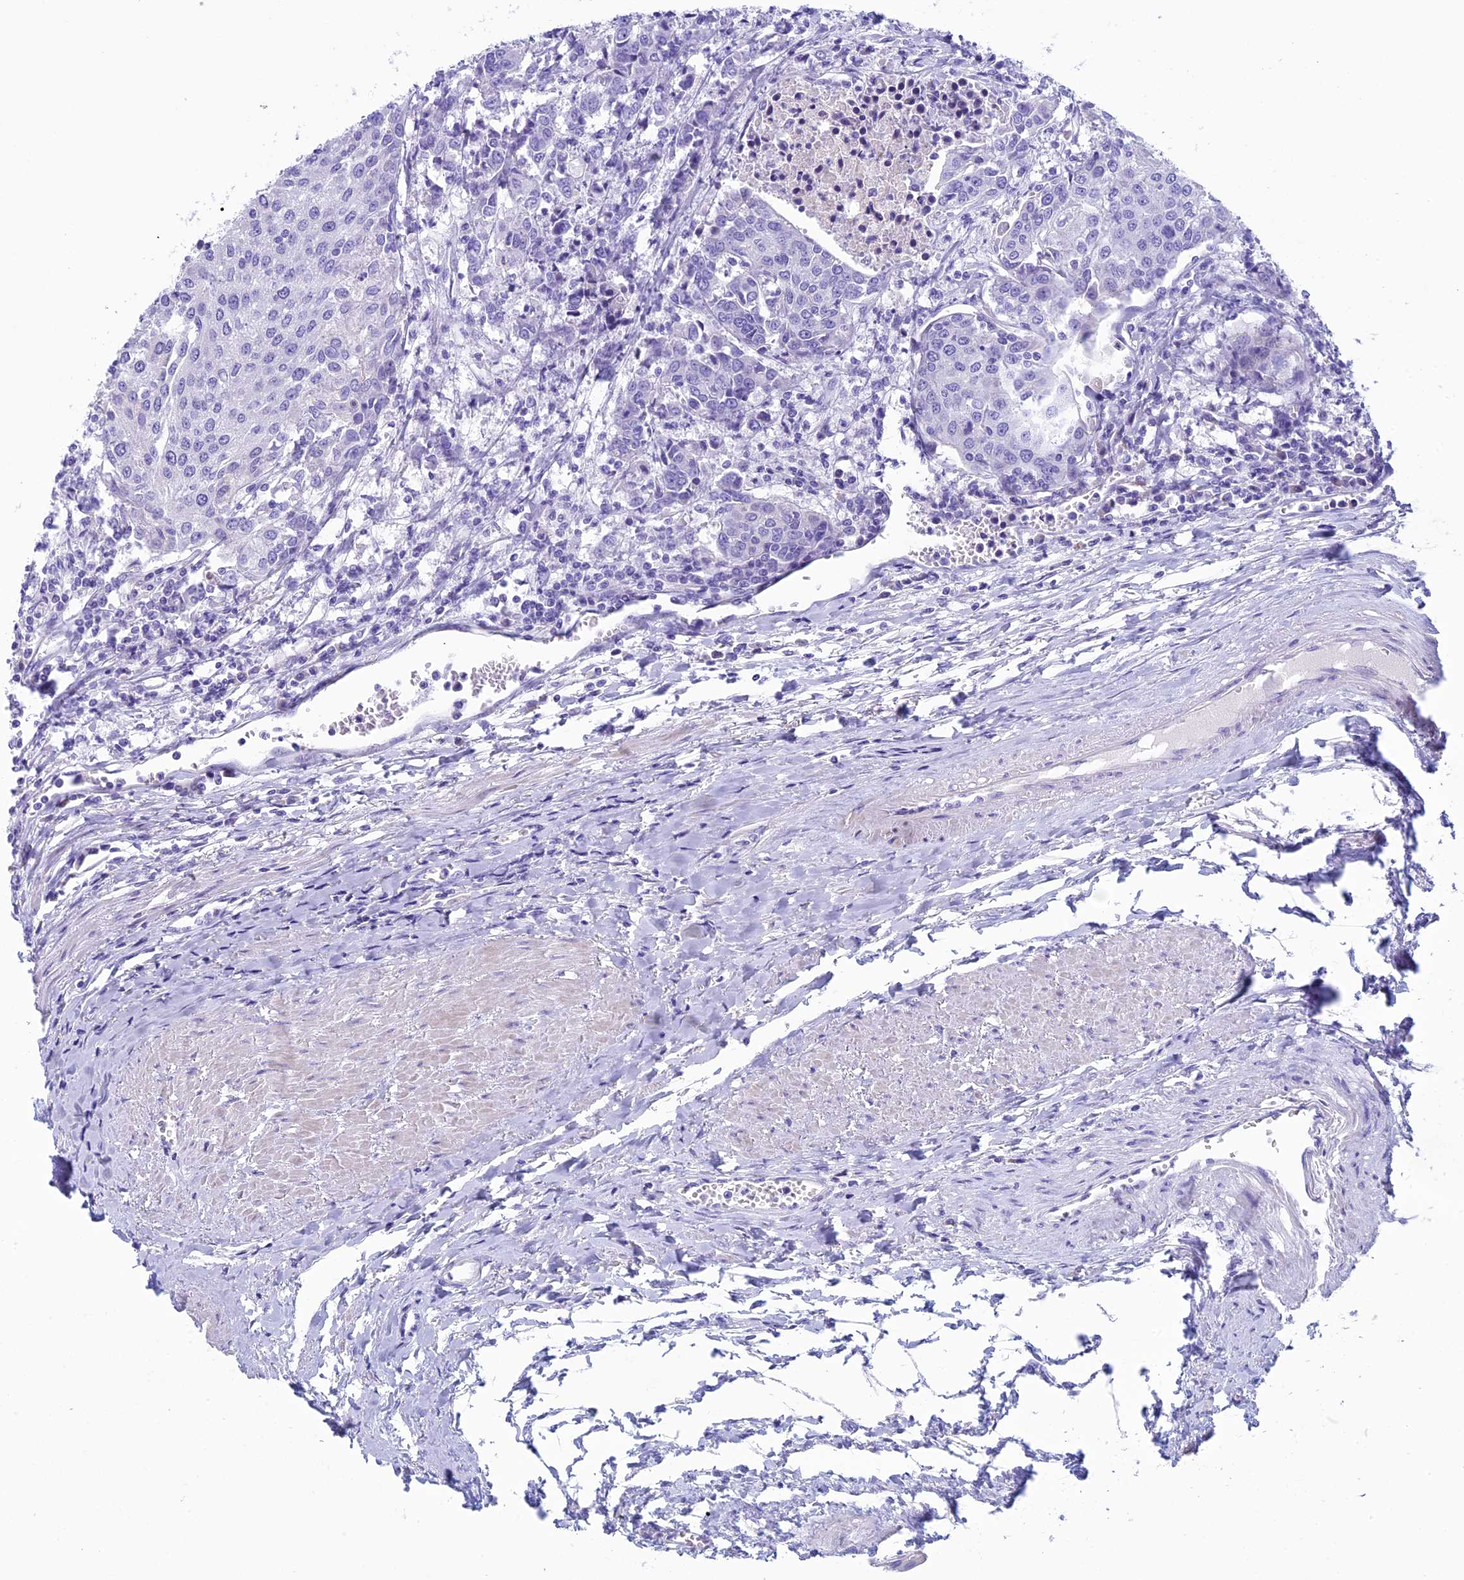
{"staining": {"intensity": "negative", "quantity": "none", "location": "none"}, "tissue": "urothelial cancer", "cell_type": "Tumor cells", "image_type": "cancer", "snomed": [{"axis": "morphology", "description": "Urothelial carcinoma, High grade"}, {"axis": "topography", "description": "Urinary bladder"}], "caption": "The photomicrograph exhibits no staining of tumor cells in urothelial cancer.", "gene": "ZNF563", "patient": {"sex": "female", "age": 85}}